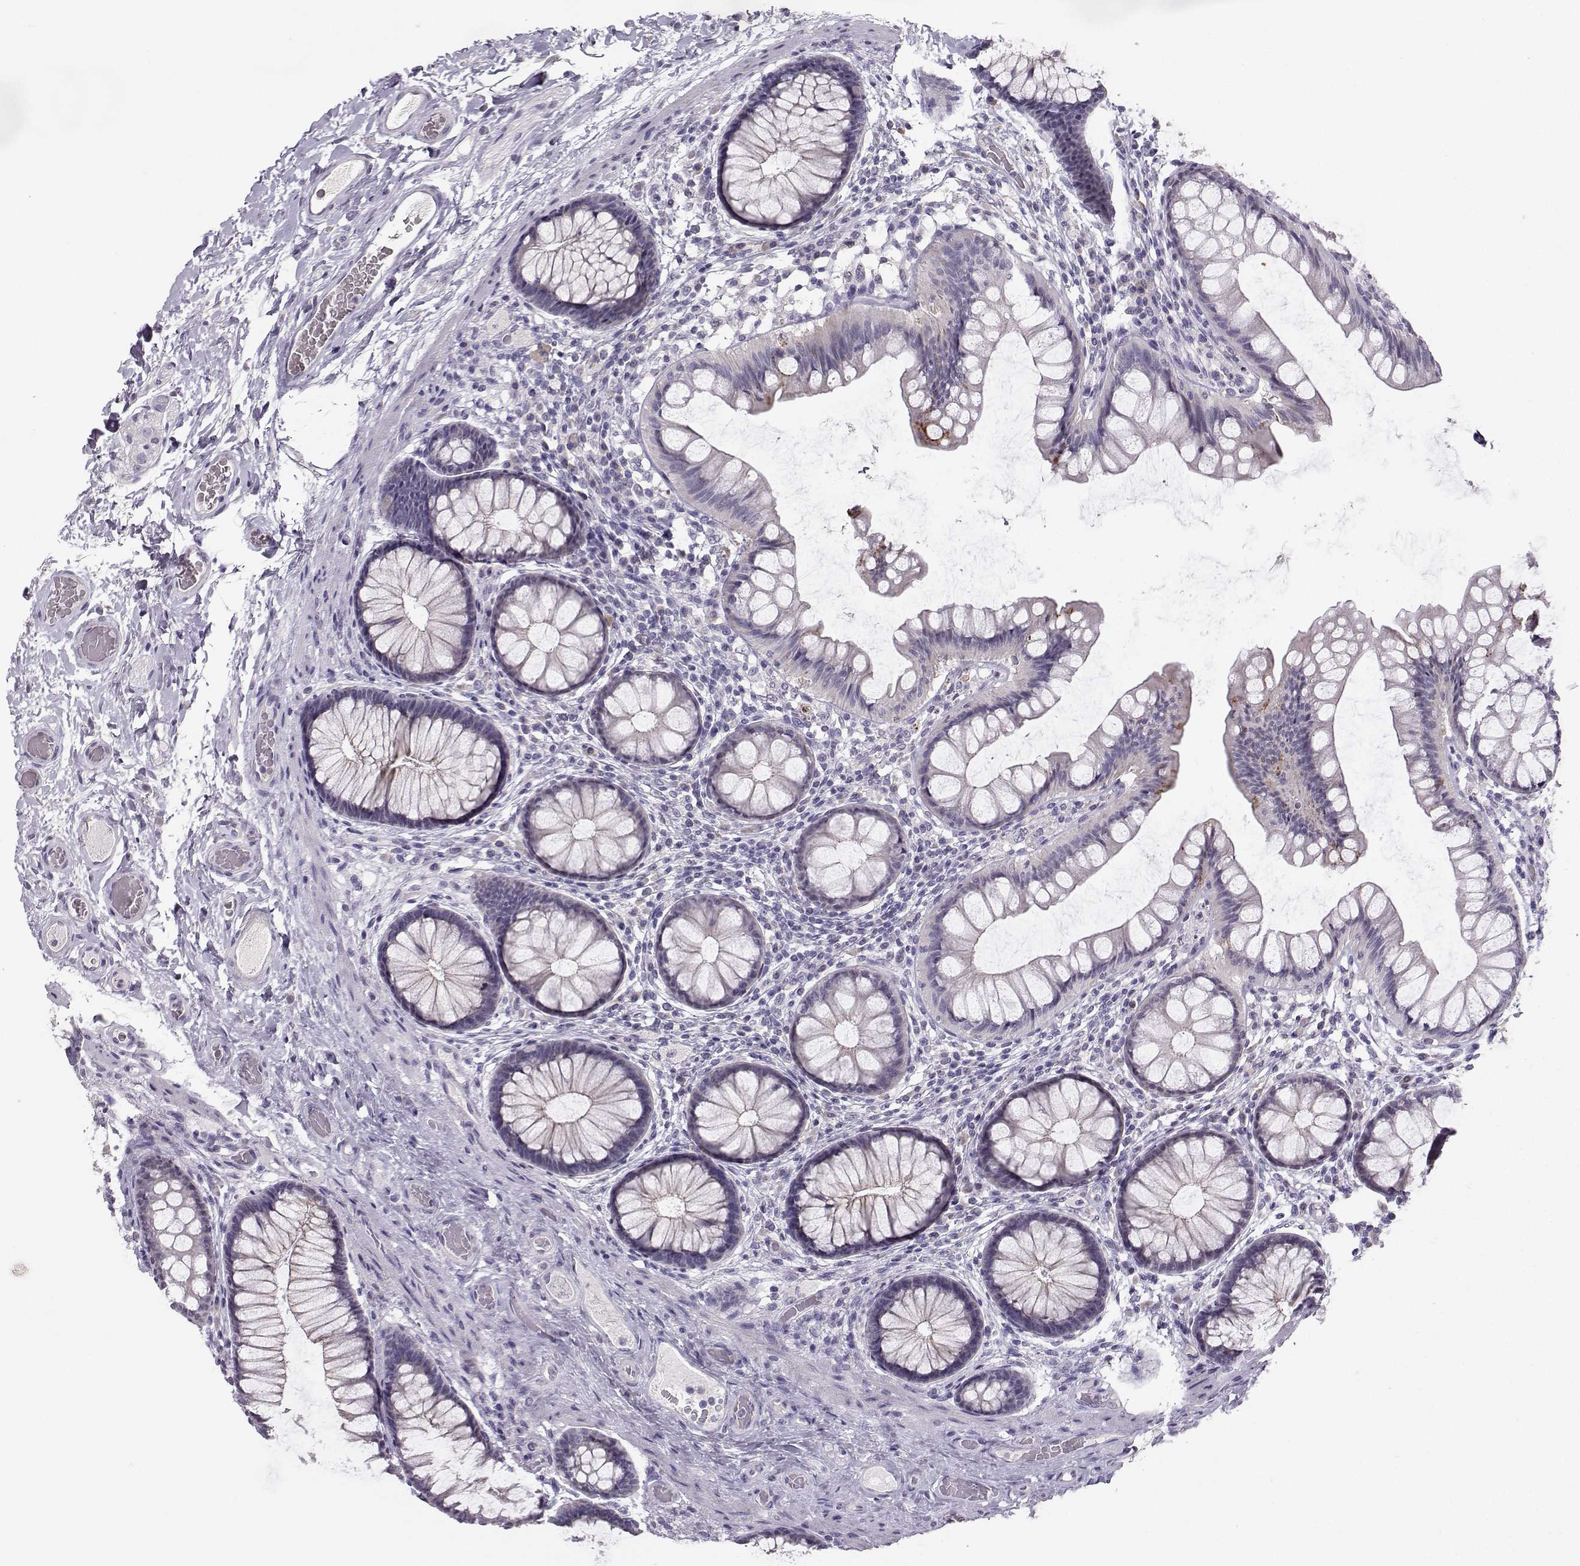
{"staining": {"intensity": "negative", "quantity": "none", "location": "none"}, "tissue": "colon", "cell_type": "Endothelial cells", "image_type": "normal", "snomed": [{"axis": "morphology", "description": "Normal tissue, NOS"}, {"axis": "topography", "description": "Colon"}], "caption": "Immunohistochemical staining of normal colon demonstrates no significant positivity in endothelial cells. (DAB IHC with hematoxylin counter stain).", "gene": "PKP2", "patient": {"sex": "female", "age": 65}}